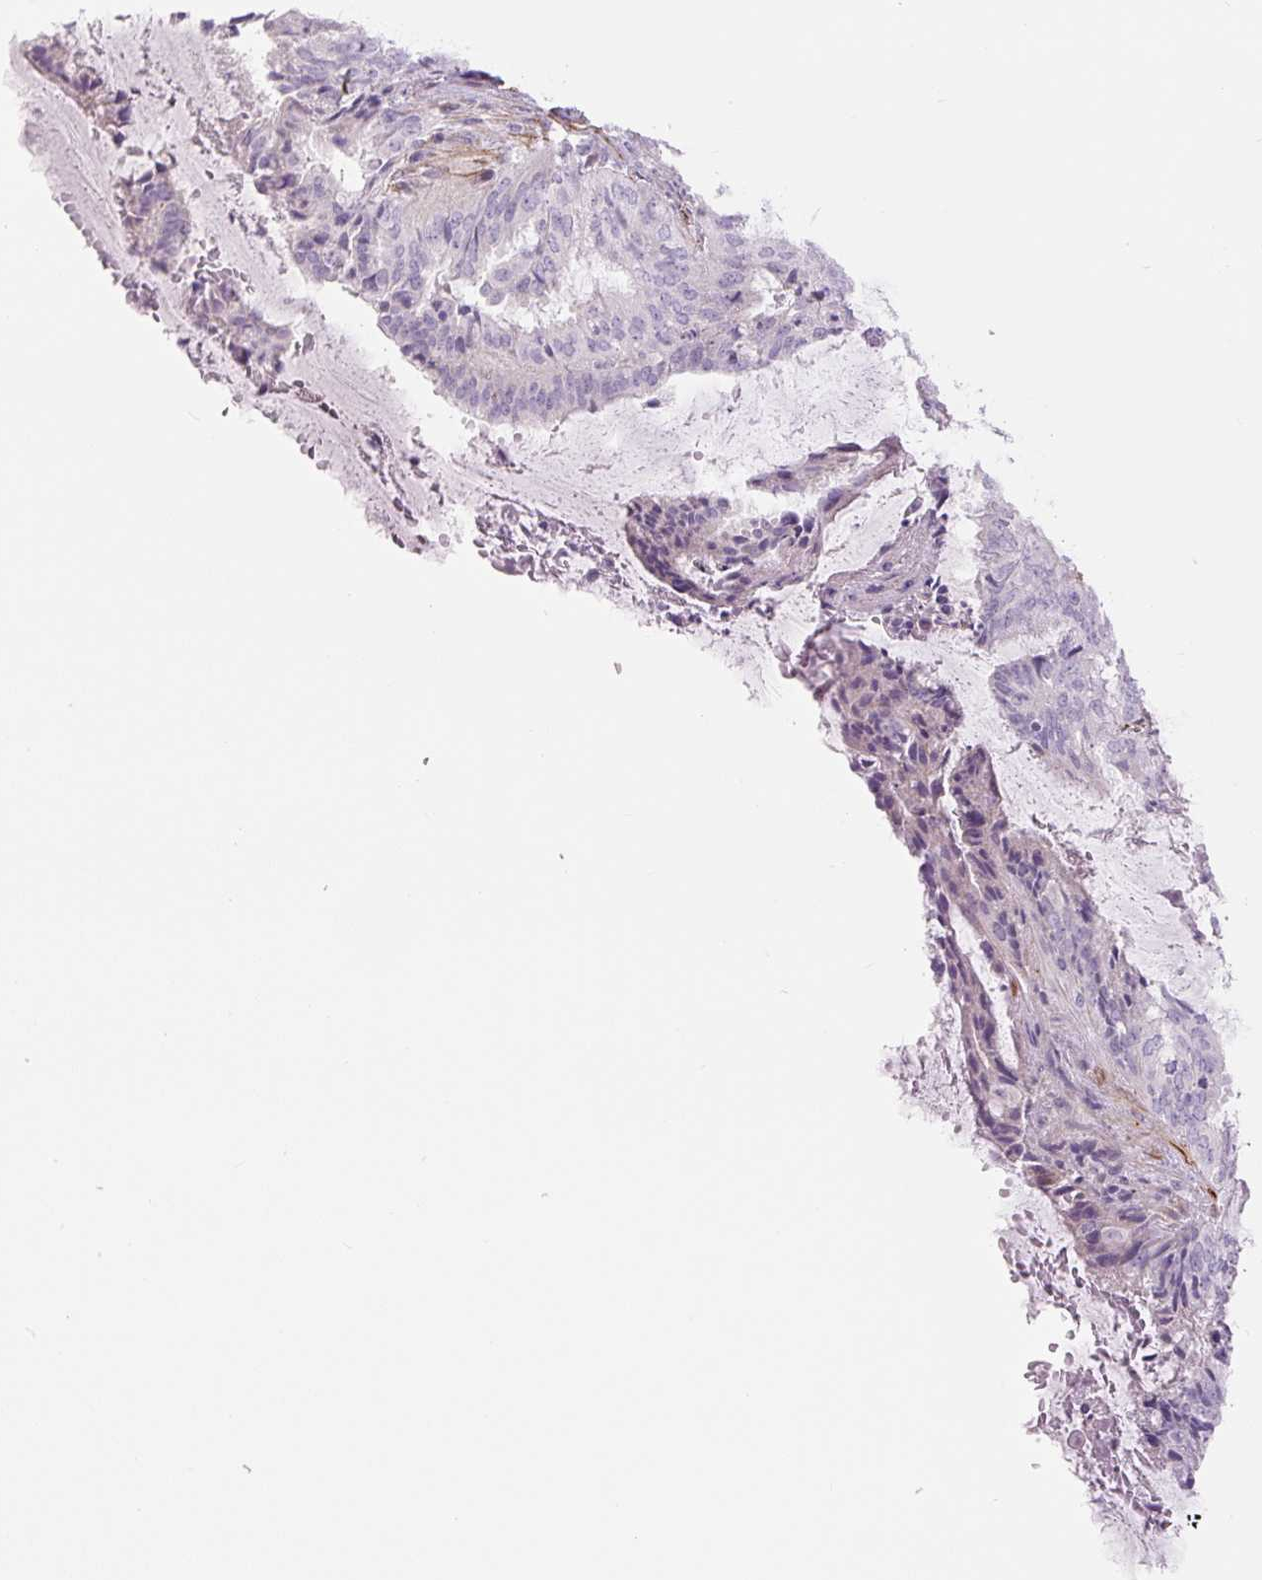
{"staining": {"intensity": "negative", "quantity": "none", "location": "none"}, "tissue": "endometrial cancer", "cell_type": "Tumor cells", "image_type": "cancer", "snomed": [{"axis": "morphology", "description": "Adenocarcinoma, NOS"}, {"axis": "topography", "description": "Endometrium"}], "caption": "There is no significant positivity in tumor cells of endometrial cancer (adenocarcinoma).", "gene": "NES", "patient": {"sex": "female", "age": 51}}